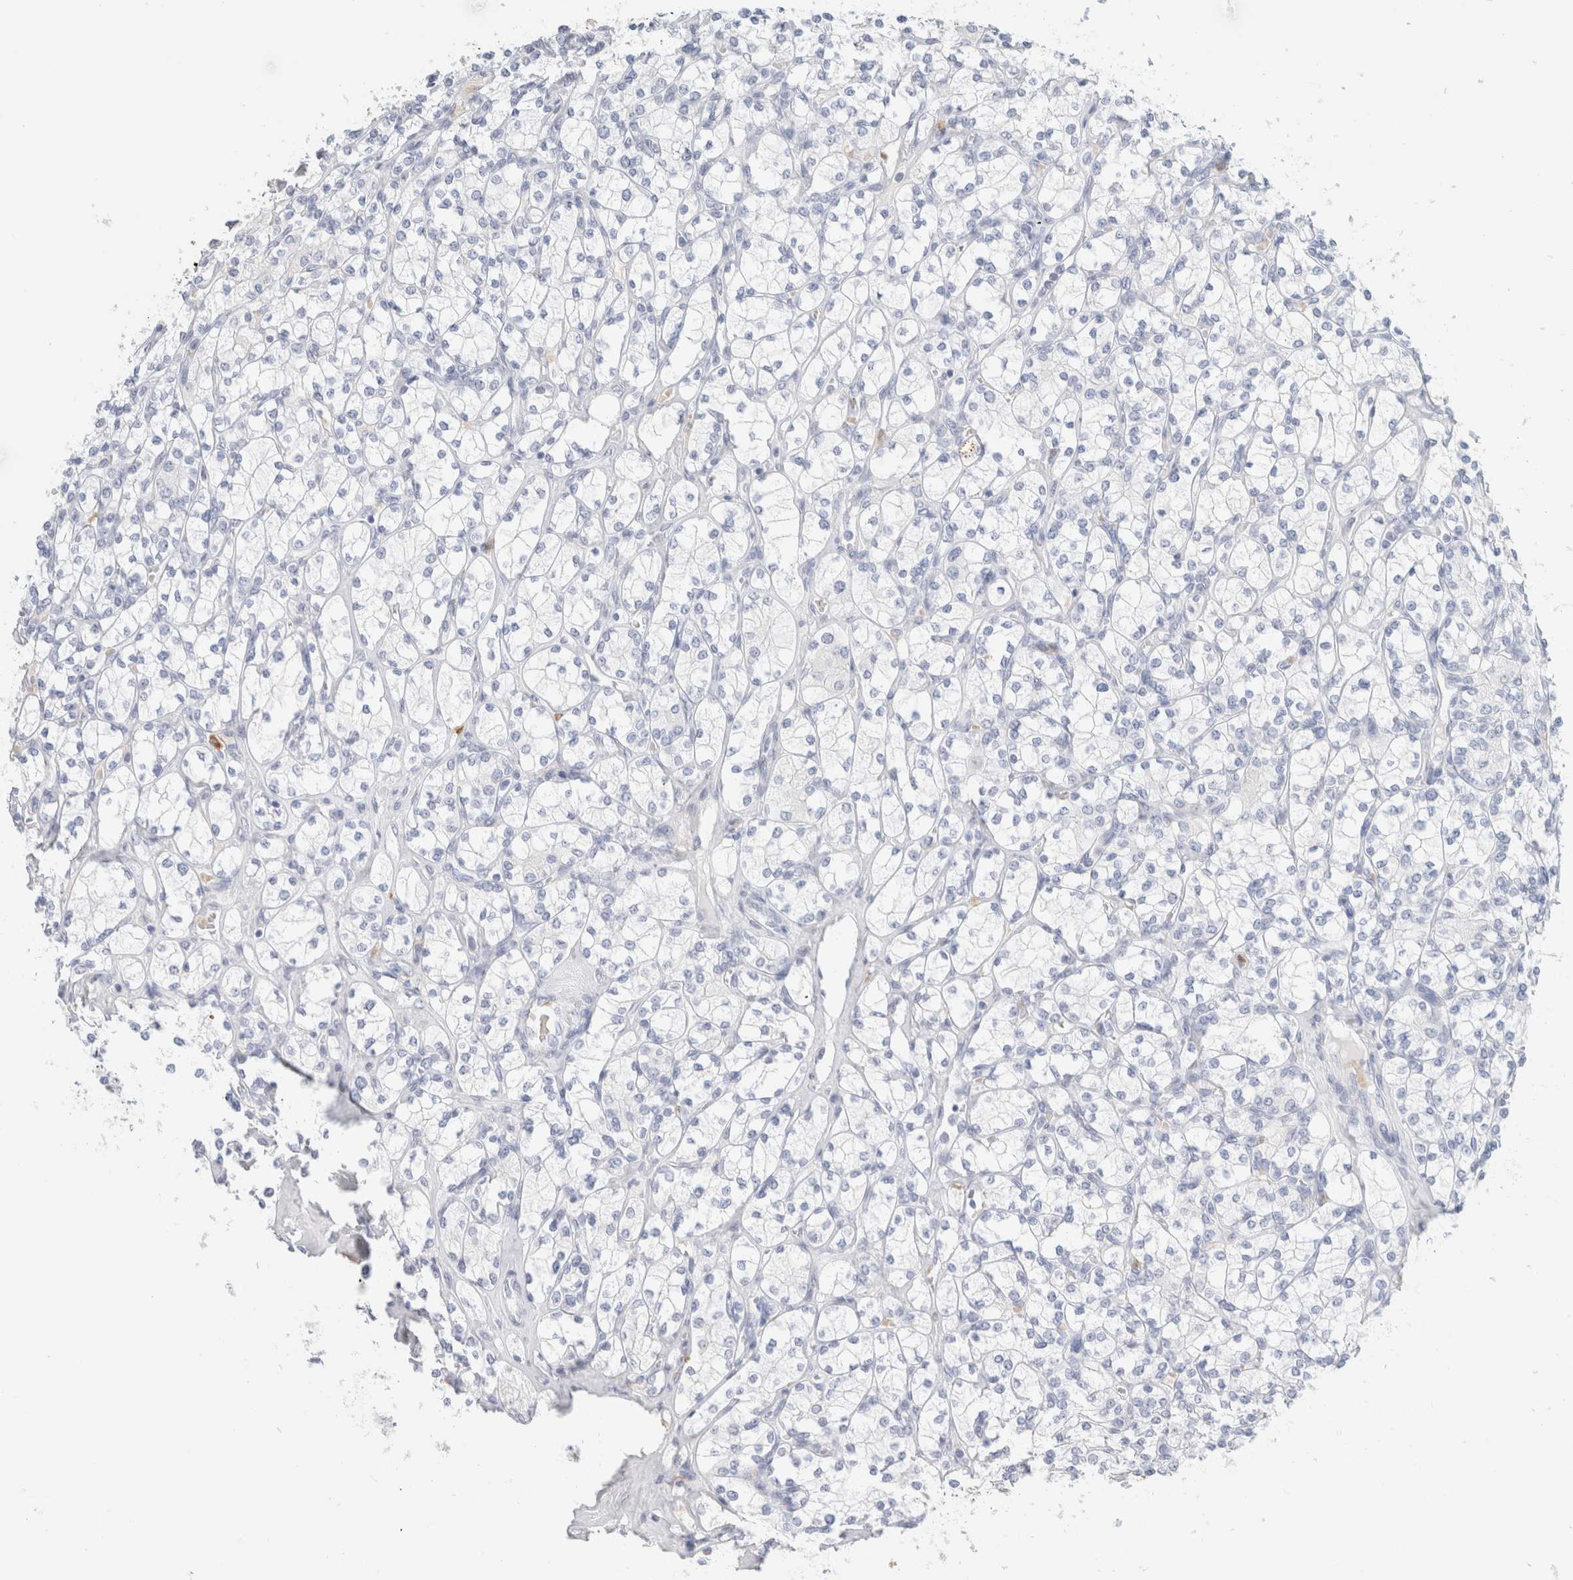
{"staining": {"intensity": "negative", "quantity": "none", "location": "none"}, "tissue": "renal cancer", "cell_type": "Tumor cells", "image_type": "cancer", "snomed": [{"axis": "morphology", "description": "Adenocarcinoma, NOS"}, {"axis": "topography", "description": "Kidney"}], "caption": "There is no significant staining in tumor cells of renal cancer. The staining is performed using DAB brown chromogen with nuclei counter-stained in using hematoxylin.", "gene": "ARG1", "patient": {"sex": "male", "age": 77}}